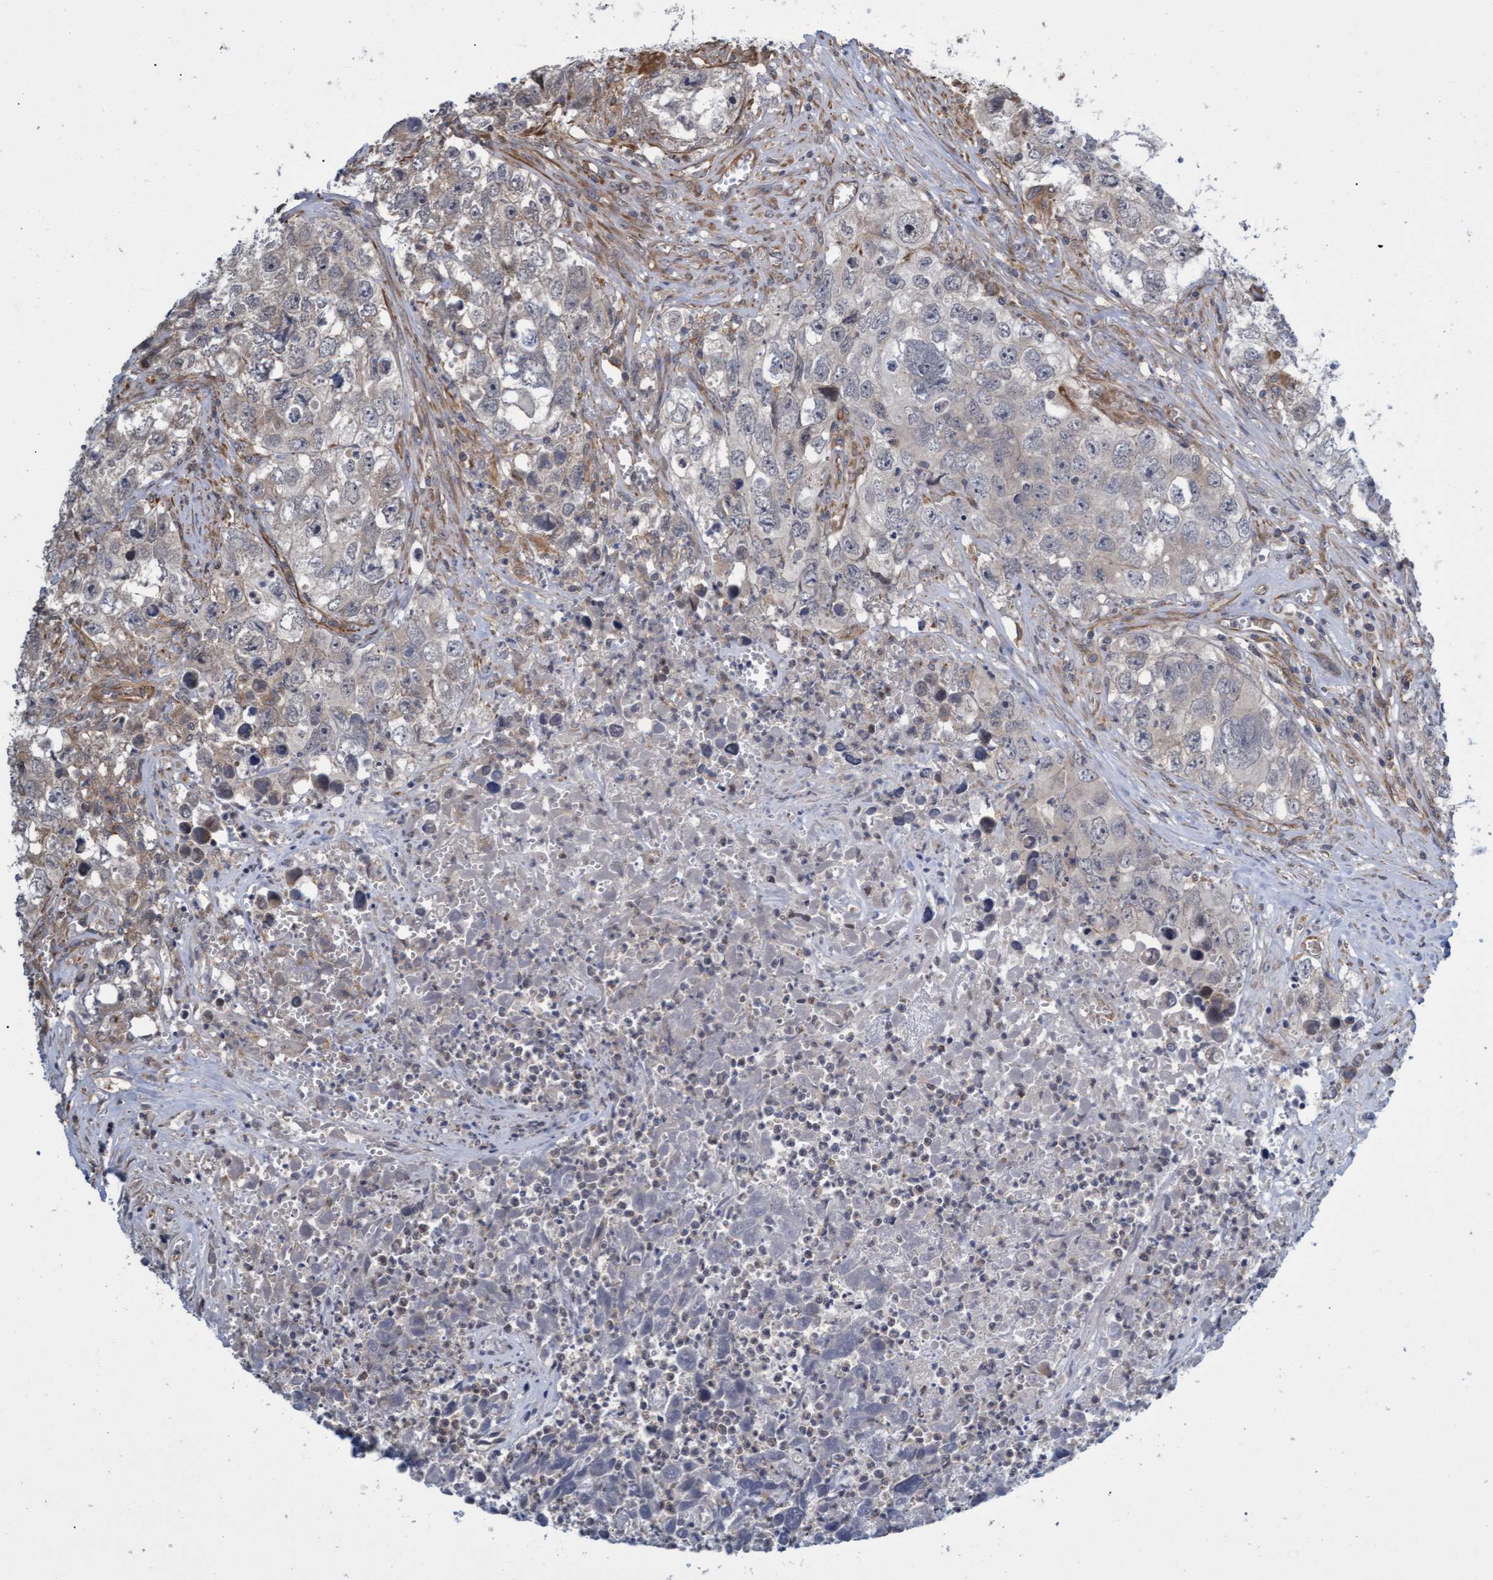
{"staining": {"intensity": "negative", "quantity": "none", "location": "none"}, "tissue": "testis cancer", "cell_type": "Tumor cells", "image_type": "cancer", "snomed": [{"axis": "morphology", "description": "Seminoma, NOS"}, {"axis": "morphology", "description": "Carcinoma, Embryonal, NOS"}, {"axis": "topography", "description": "Testis"}], "caption": "High power microscopy image of an immunohistochemistry image of testis cancer, revealing no significant positivity in tumor cells. Brightfield microscopy of immunohistochemistry (IHC) stained with DAB (brown) and hematoxylin (blue), captured at high magnification.", "gene": "TNFRSF10B", "patient": {"sex": "male", "age": 43}}